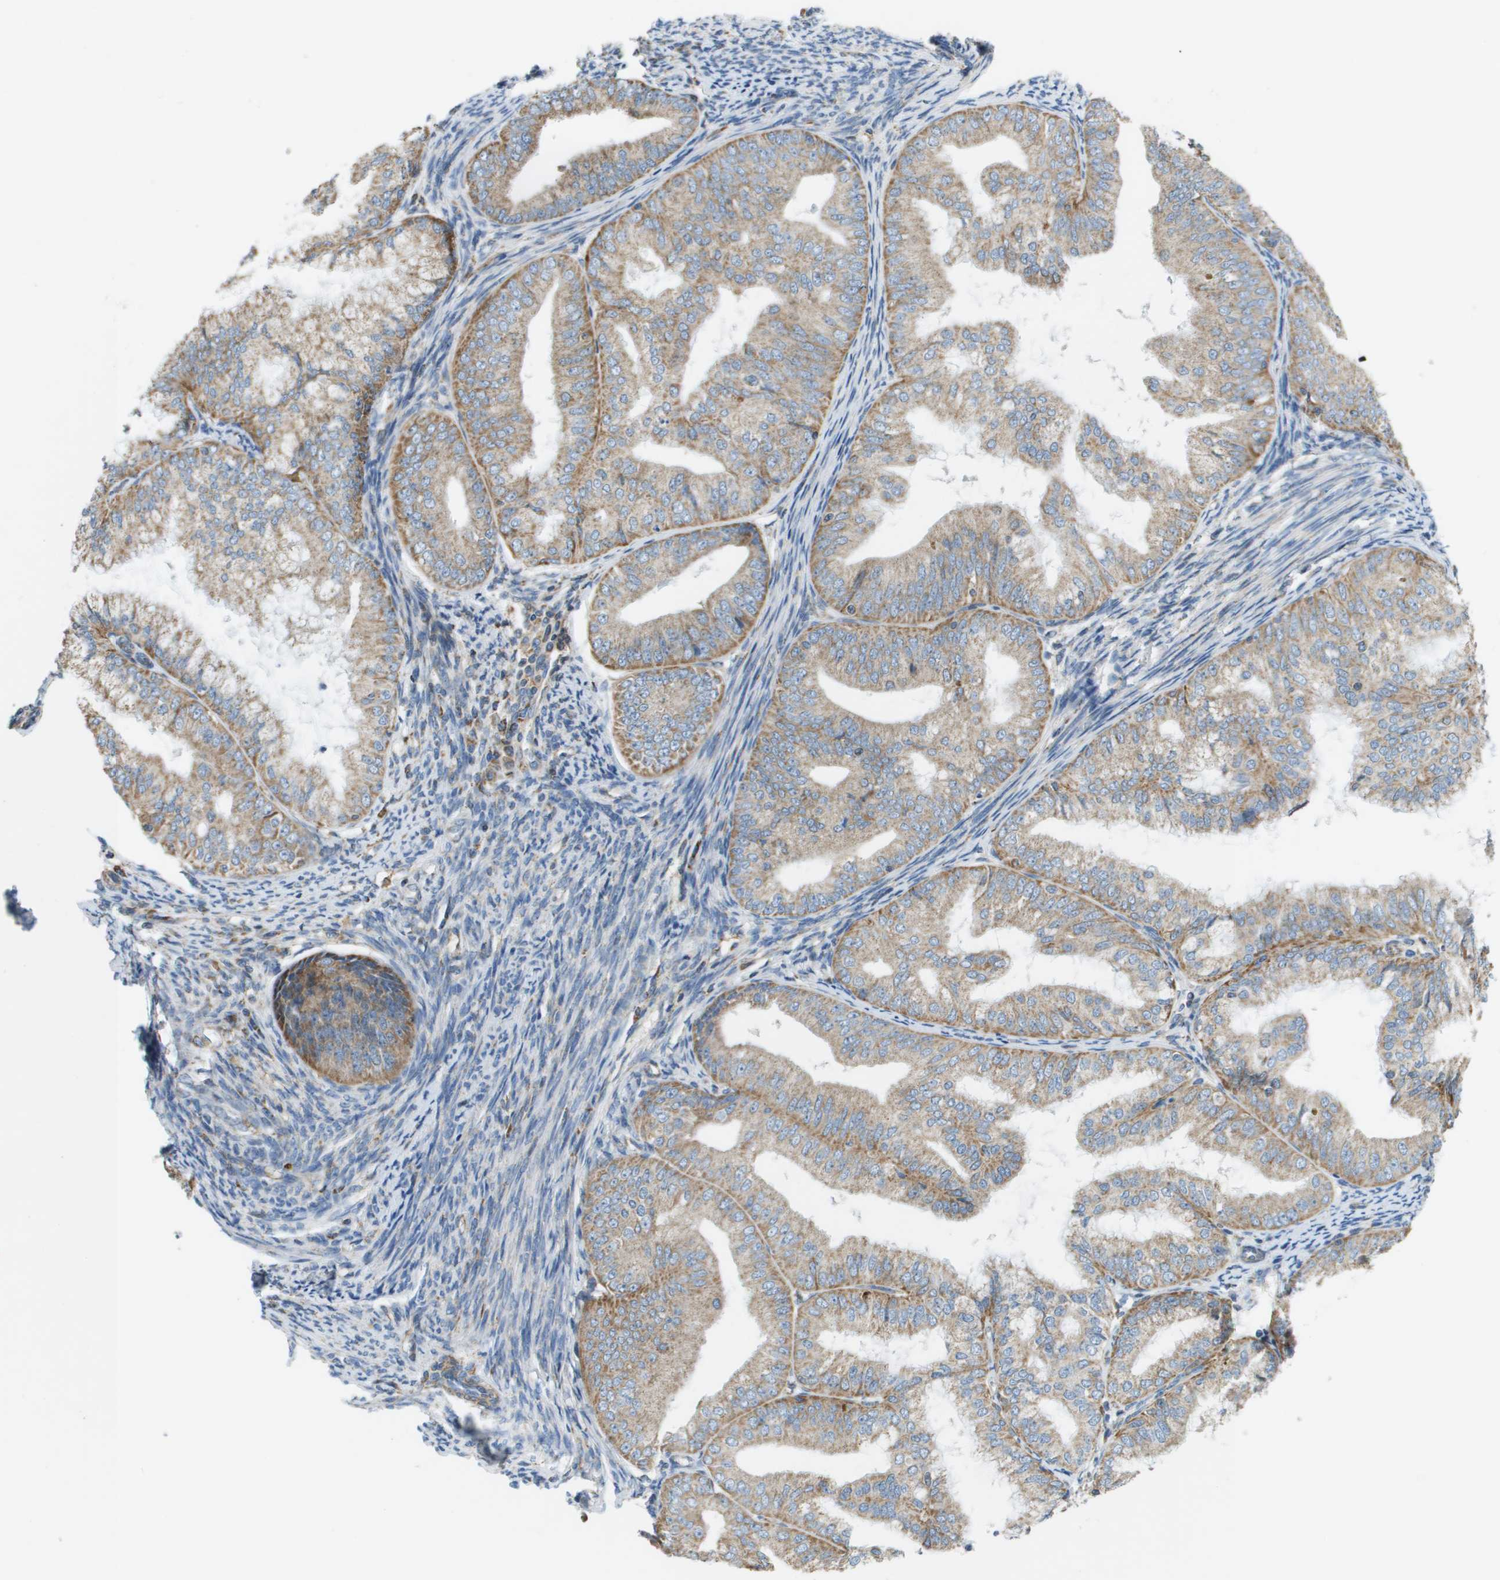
{"staining": {"intensity": "moderate", "quantity": ">75%", "location": "cytoplasmic/membranous"}, "tissue": "endometrial cancer", "cell_type": "Tumor cells", "image_type": "cancer", "snomed": [{"axis": "morphology", "description": "Adenocarcinoma, NOS"}, {"axis": "topography", "description": "Endometrium"}], "caption": "An immunohistochemistry photomicrograph of tumor tissue is shown. Protein staining in brown shows moderate cytoplasmic/membranous positivity in endometrial cancer (adenocarcinoma) within tumor cells. Immunohistochemistry (ihc) stains the protein in brown and the nuclei are stained blue.", "gene": "TAOK3", "patient": {"sex": "female", "age": 63}}